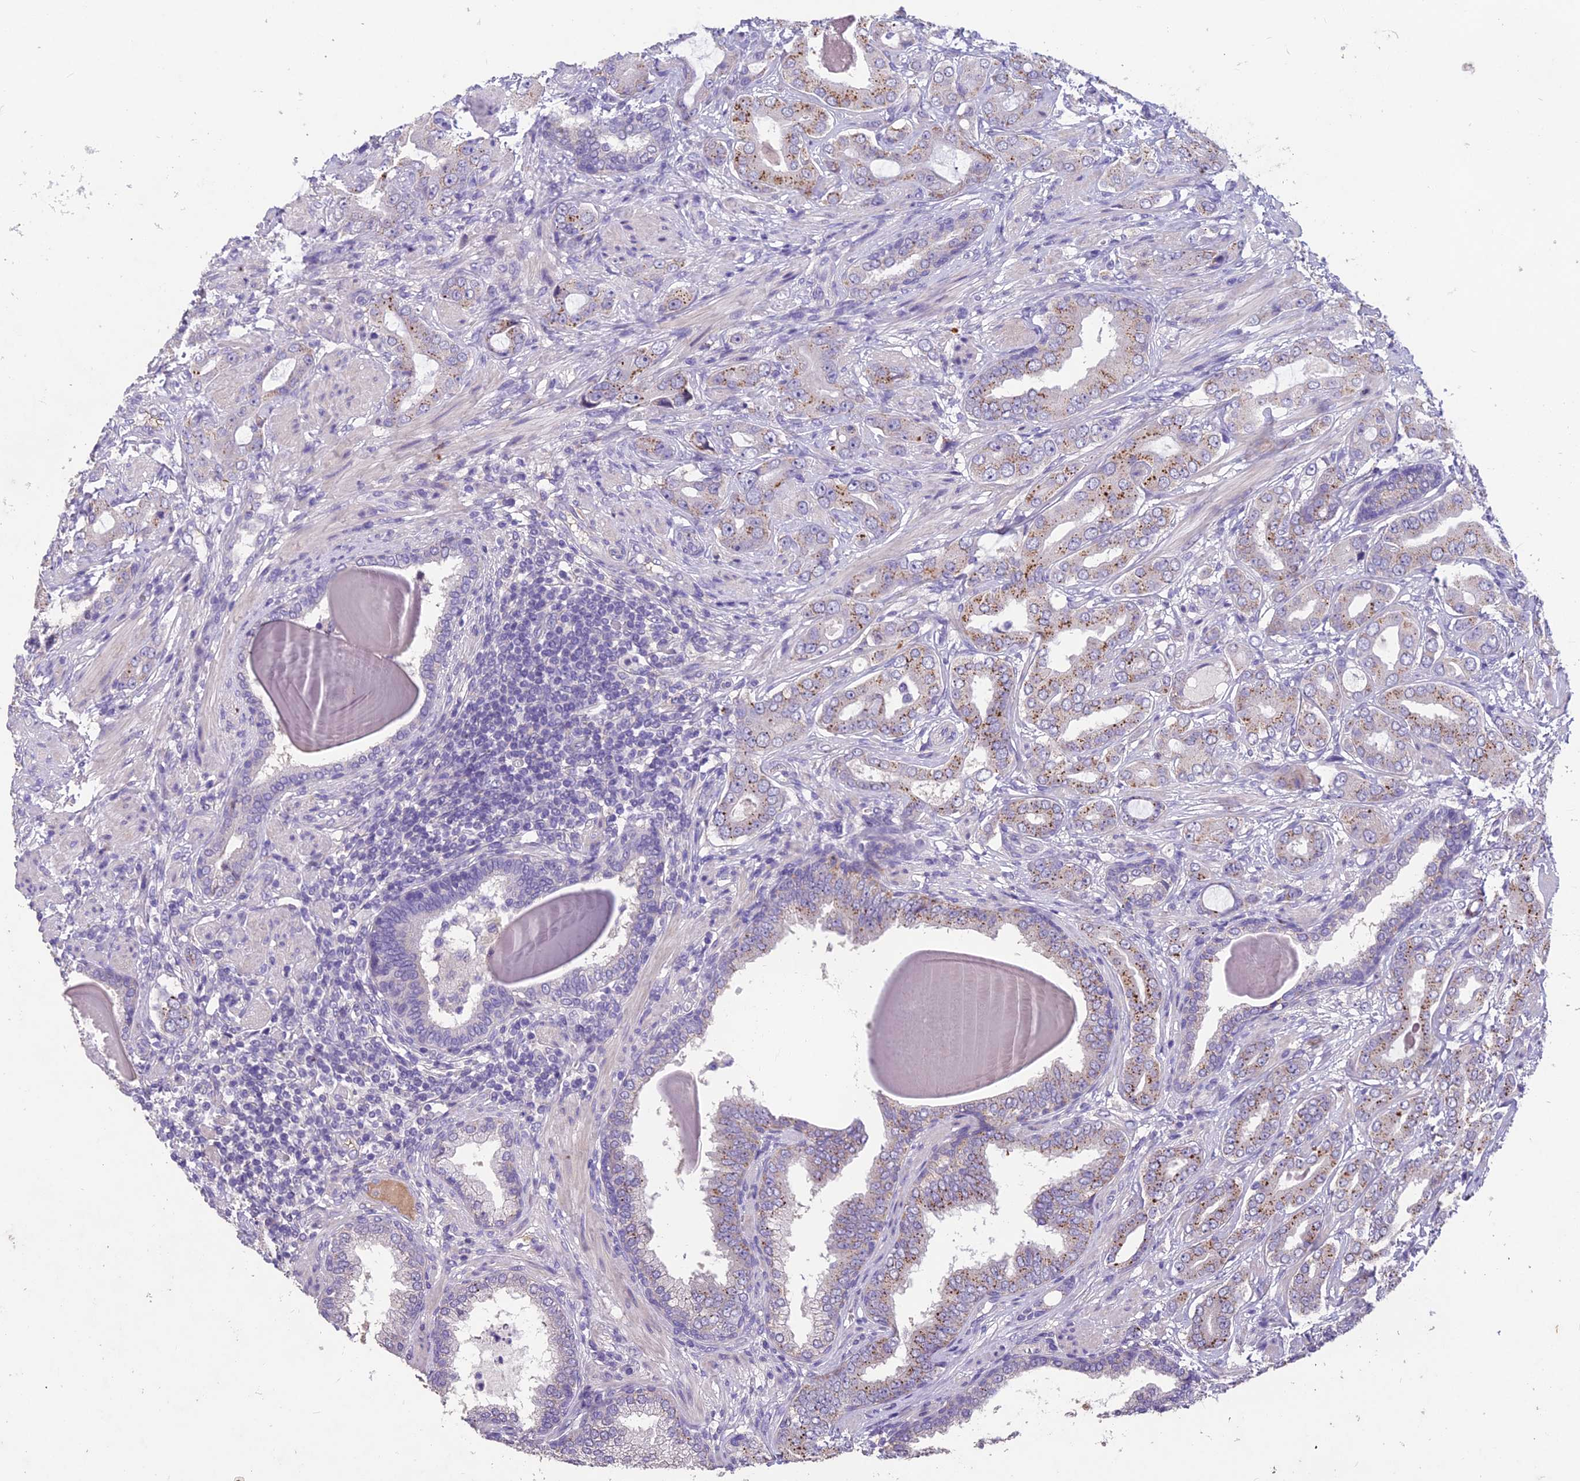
{"staining": {"intensity": "moderate", "quantity": "25%-75%", "location": "cytoplasmic/membranous"}, "tissue": "prostate cancer", "cell_type": "Tumor cells", "image_type": "cancer", "snomed": [{"axis": "morphology", "description": "Adenocarcinoma, Low grade"}, {"axis": "topography", "description": "Prostate"}], "caption": "This is a micrograph of immunohistochemistry (IHC) staining of prostate cancer (low-grade adenocarcinoma), which shows moderate staining in the cytoplasmic/membranous of tumor cells.", "gene": "CEACAM16", "patient": {"sex": "male", "age": 57}}